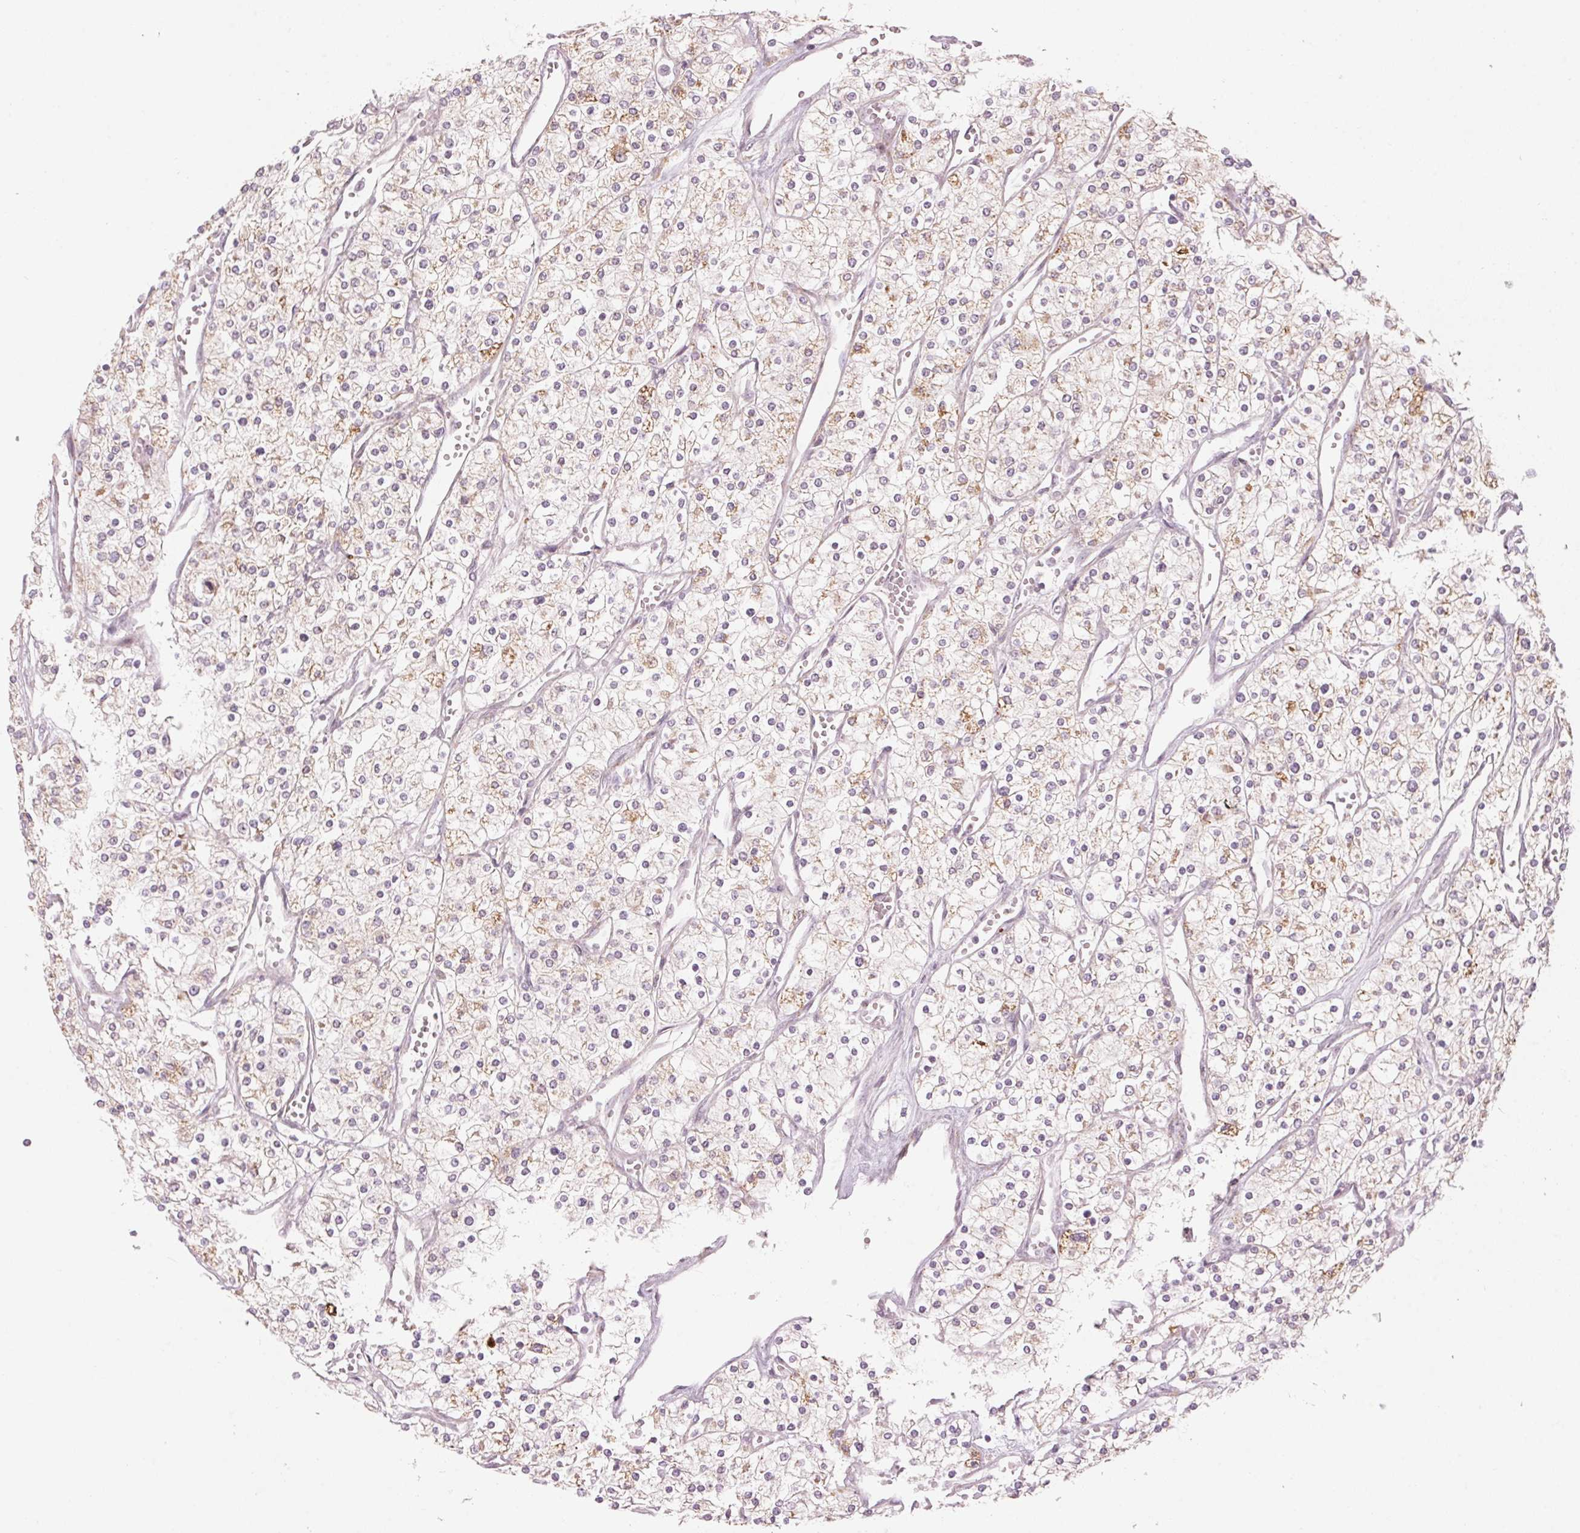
{"staining": {"intensity": "moderate", "quantity": "25%-75%", "location": "cytoplasmic/membranous"}, "tissue": "renal cancer", "cell_type": "Tumor cells", "image_type": "cancer", "snomed": [{"axis": "morphology", "description": "Adenocarcinoma, NOS"}, {"axis": "topography", "description": "Kidney"}], "caption": "Moderate cytoplasmic/membranous positivity is appreciated in approximately 25%-75% of tumor cells in renal cancer (adenocarcinoma). The protein of interest is stained brown, and the nuclei are stained in blue (DAB (3,3'-diaminobenzidine) IHC with brightfield microscopy, high magnification).", "gene": "TMED6", "patient": {"sex": "male", "age": 80}}